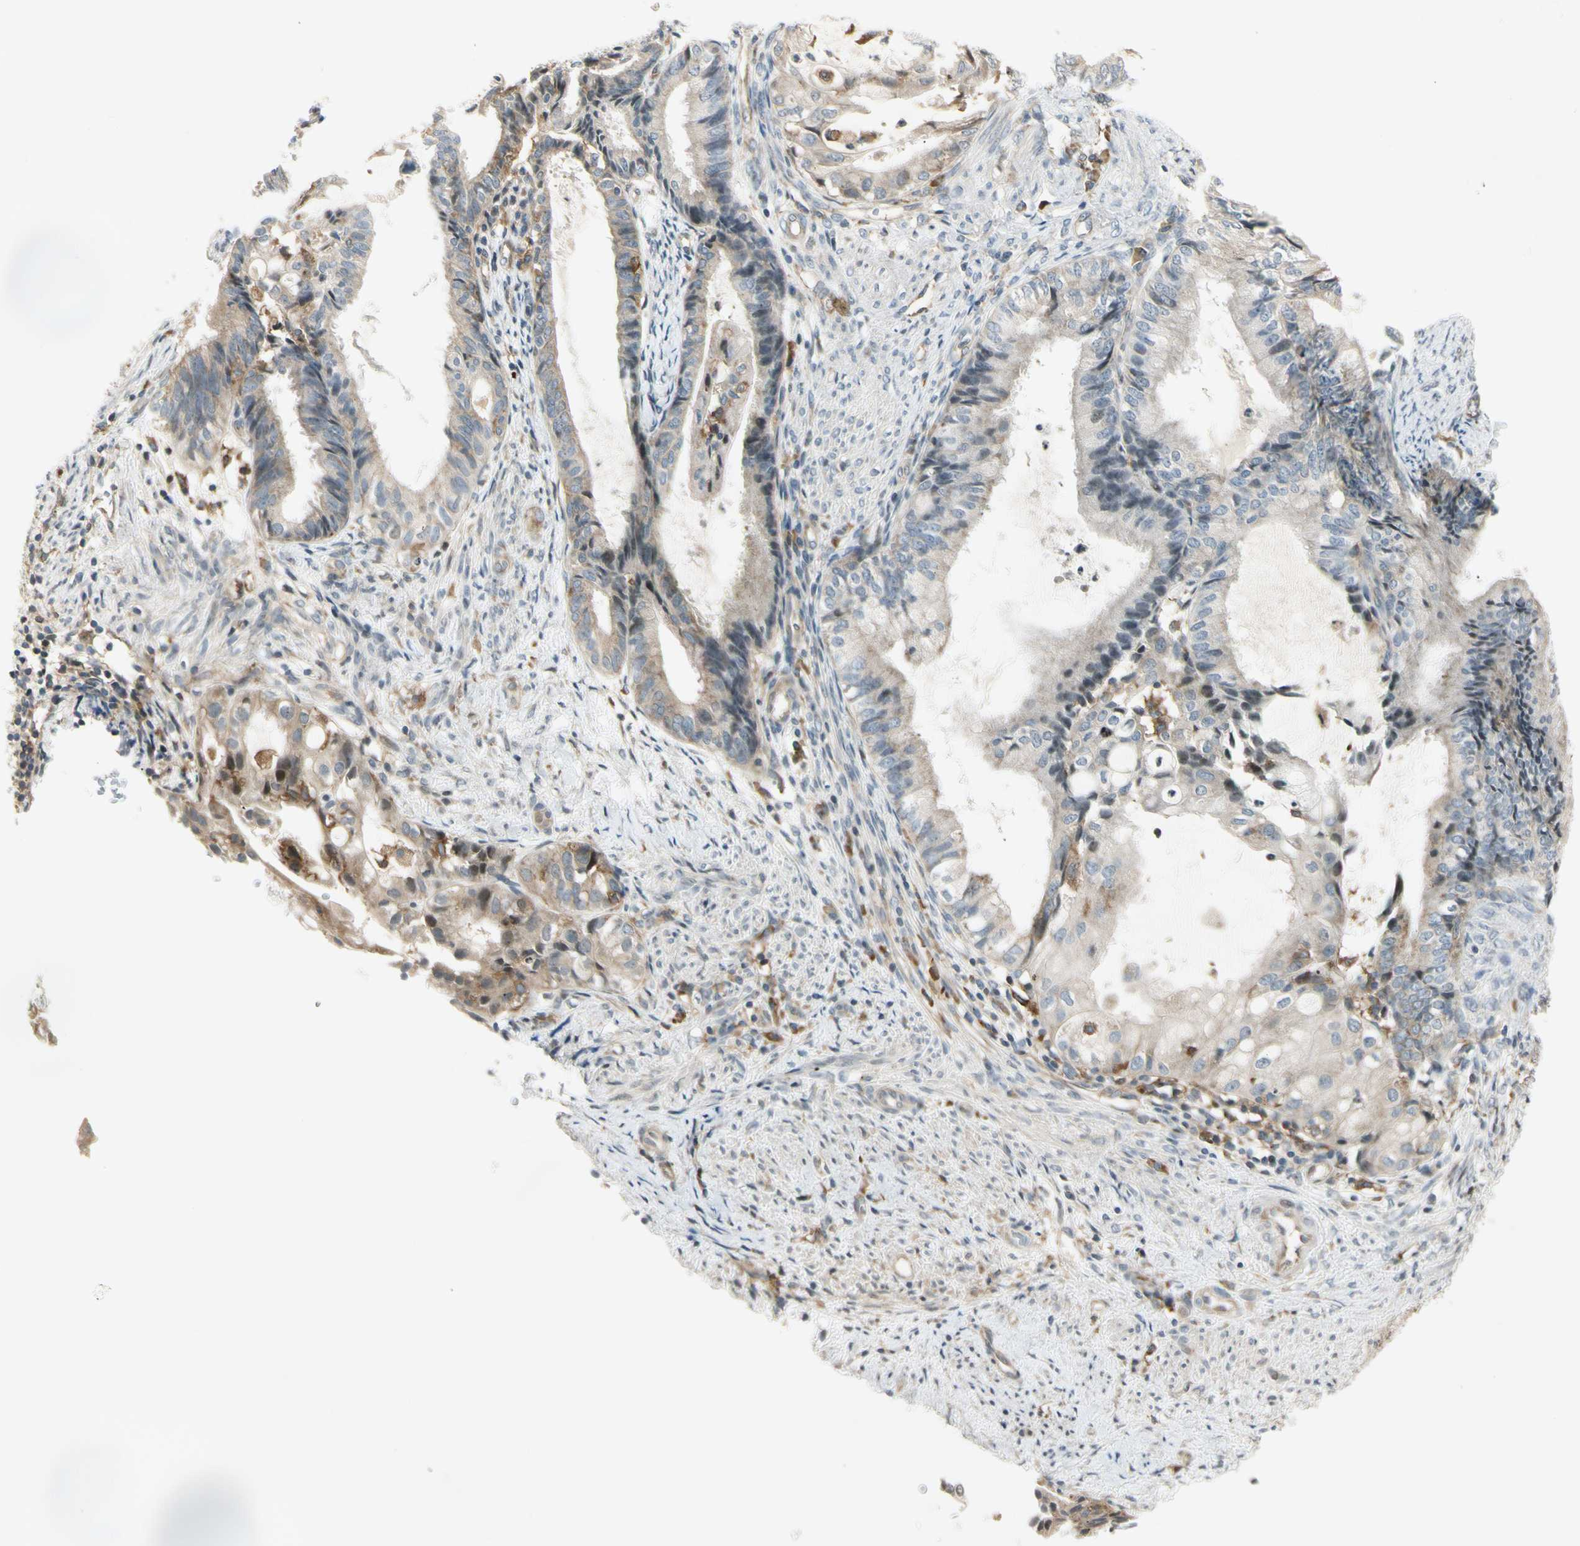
{"staining": {"intensity": "moderate", "quantity": "<25%", "location": "cytoplasmic/membranous"}, "tissue": "endometrial cancer", "cell_type": "Tumor cells", "image_type": "cancer", "snomed": [{"axis": "morphology", "description": "Adenocarcinoma, NOS"}, {"axis": "topography", "description": "Endometrium"}], "caption": "A micrograph showing moderate cytoplasmic/membranous positivity in approximately <25% of tumor cells in endometrial adenocarcinoma, as visualized by brown immunohistochemical staining.", "gene": "FNDC3B", "patient": {"sex": "female", "age": 86}}